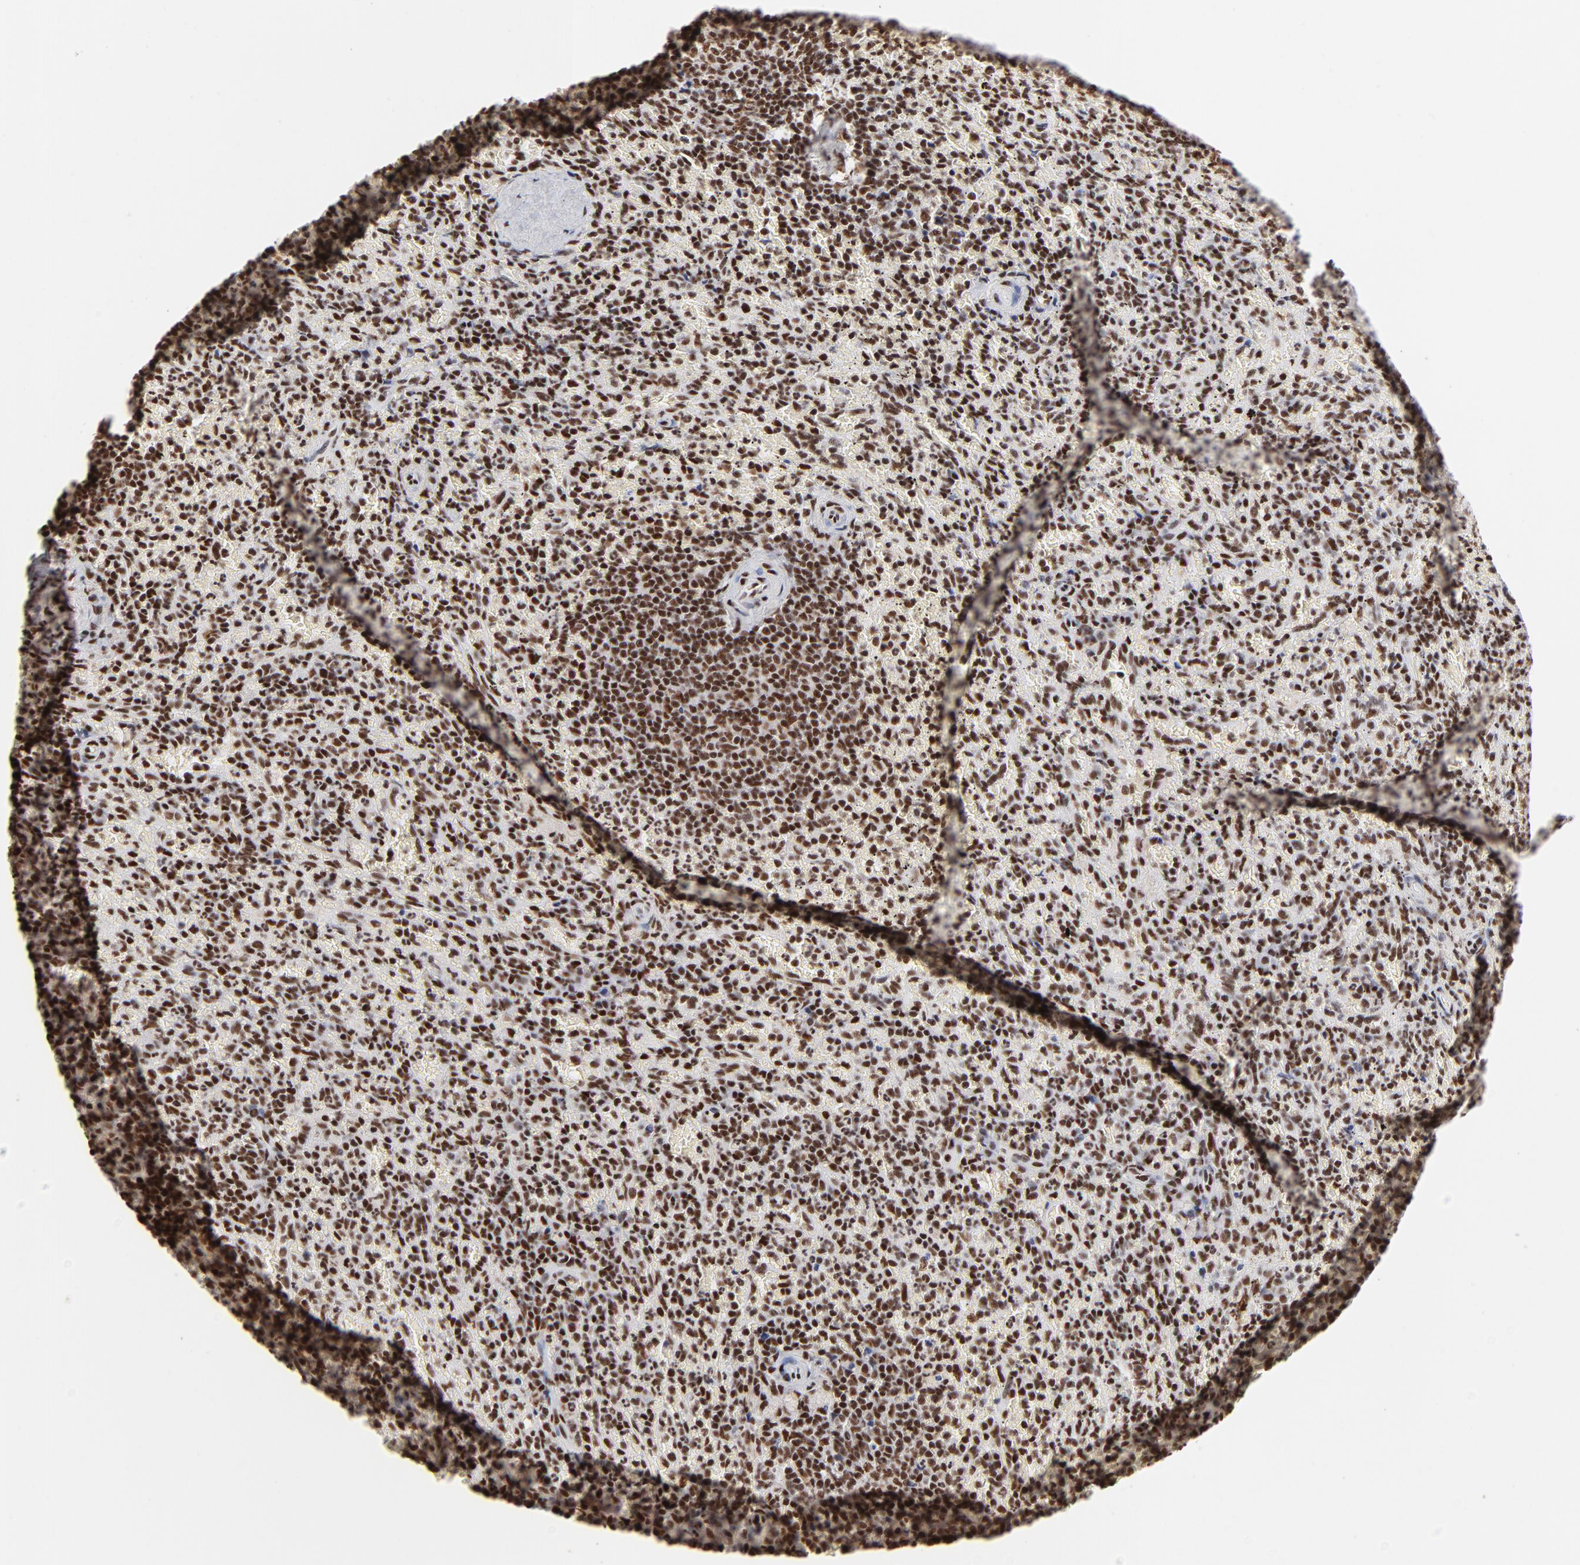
{"staining": {"intensity": "strong", "quantity": ">75%", "location": "nuclear"}, "tissue": "spleen", "cell_type": "Cells in red pulp", "image_type": "normal", "snomed": [{"axis": "morphology", "description": "Normal tissue, NOS"}, {"axis": "topography", "description": "Spleen"}], "caption": "Unremarkable spleen was stained to show a protein in brown. There is high levels of strong nuclear staining in about >75% of cells in red pulp.", "gene": "CREB1", "patient": {"sex": "female", "age": 43}}